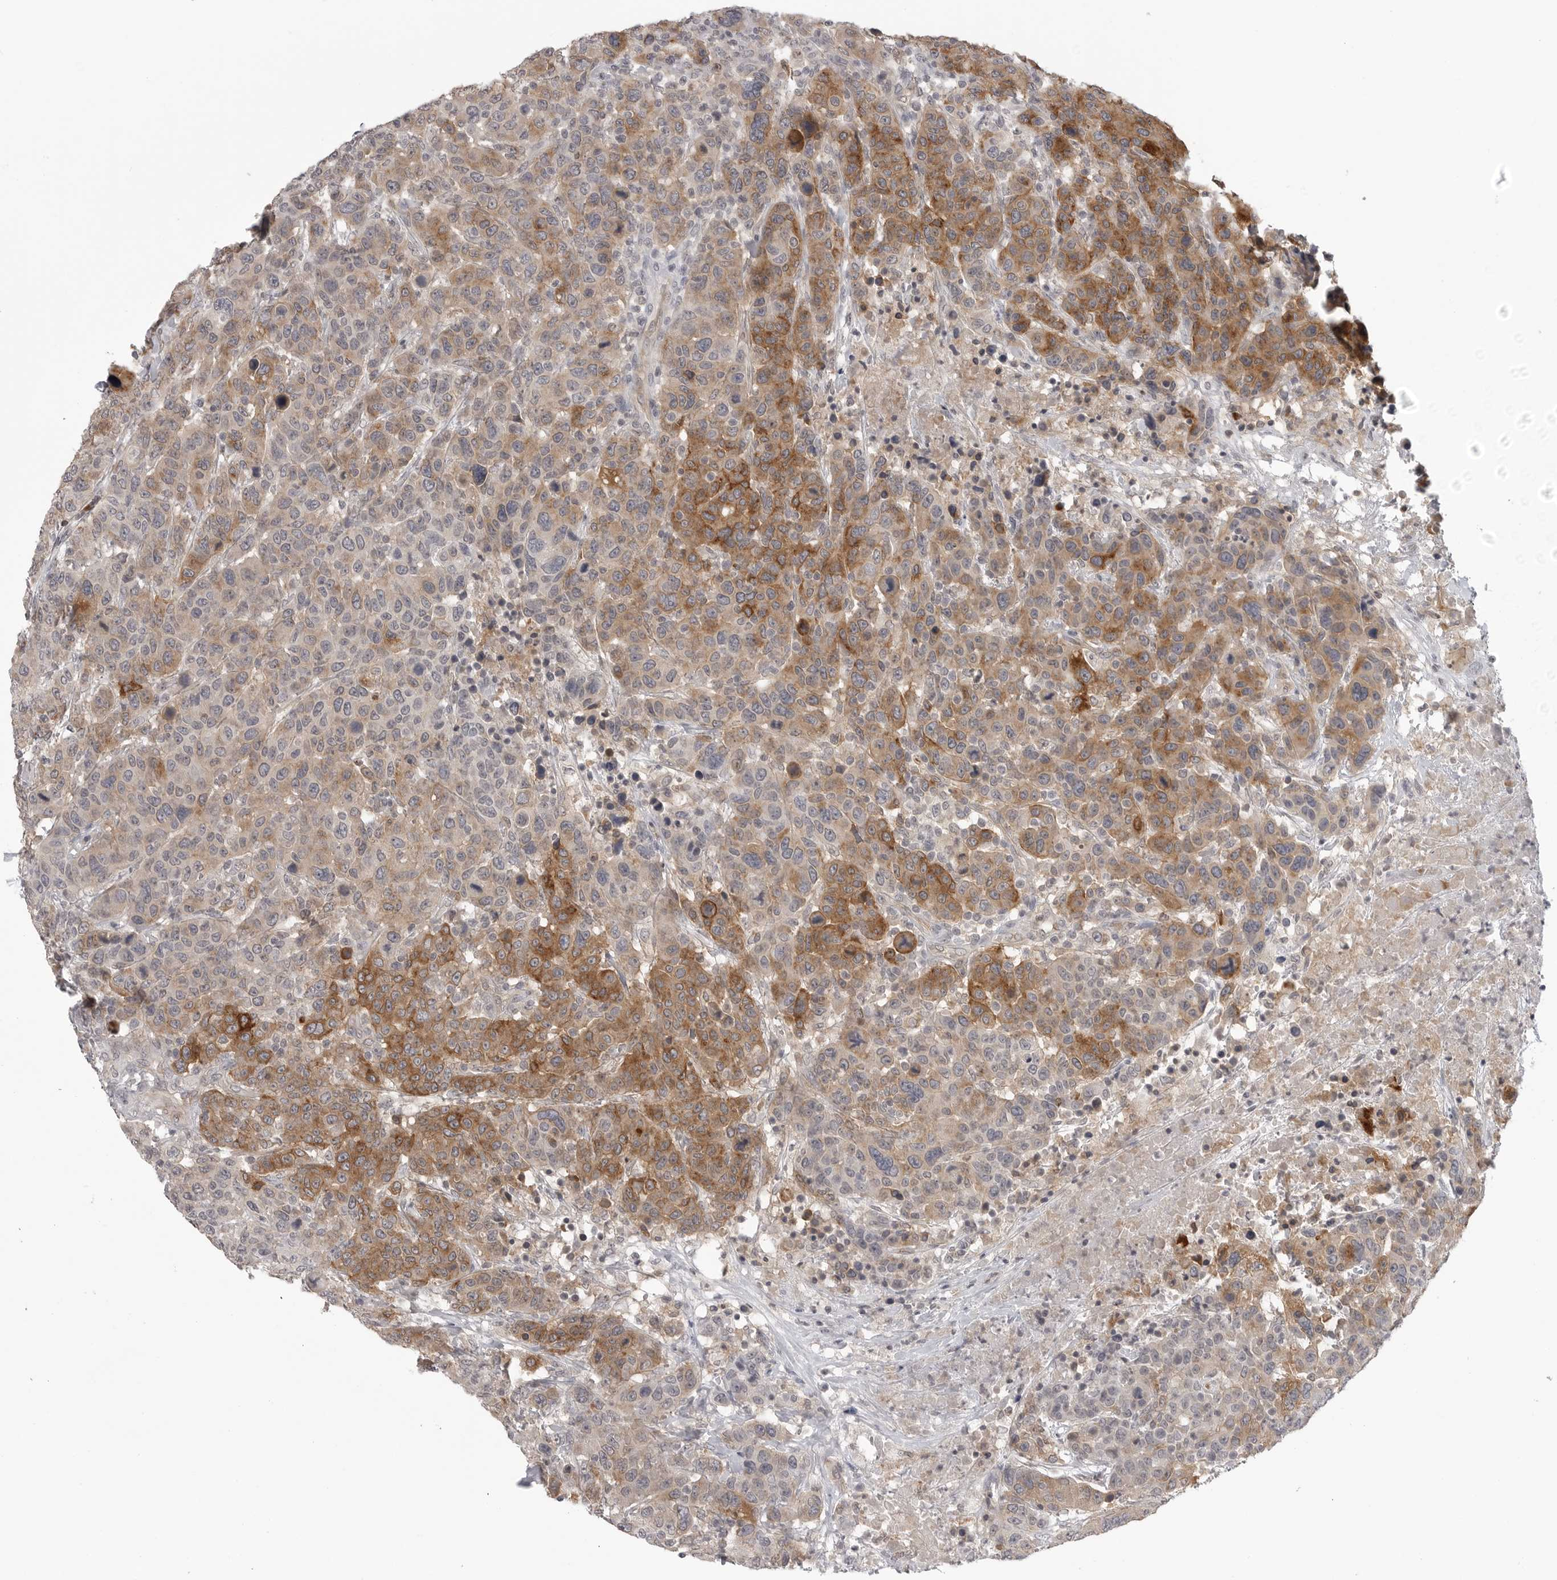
{"staining": {"intensity": "moderate", "quantity": ">75%", "location": "cytoplasmic/membranous"}, "tissue": "breast cancer", "cell_type": "Tumor cells", "image_type": "cancer", "snomed": [{"axis": "morphology", "description": "Duct carcinoma"}, {"axis": "topography", "description": "Breast"}], "caption": "The image reveals a brown stain indicating the presence of a protein in the cytoplasmic/membranous of tumor cells in breast cancer. (Brightfield microscopy of DAB IHC at high magnification).", "gene": "IFNGR1", "patient": {"sex": "female", "age": 37}}